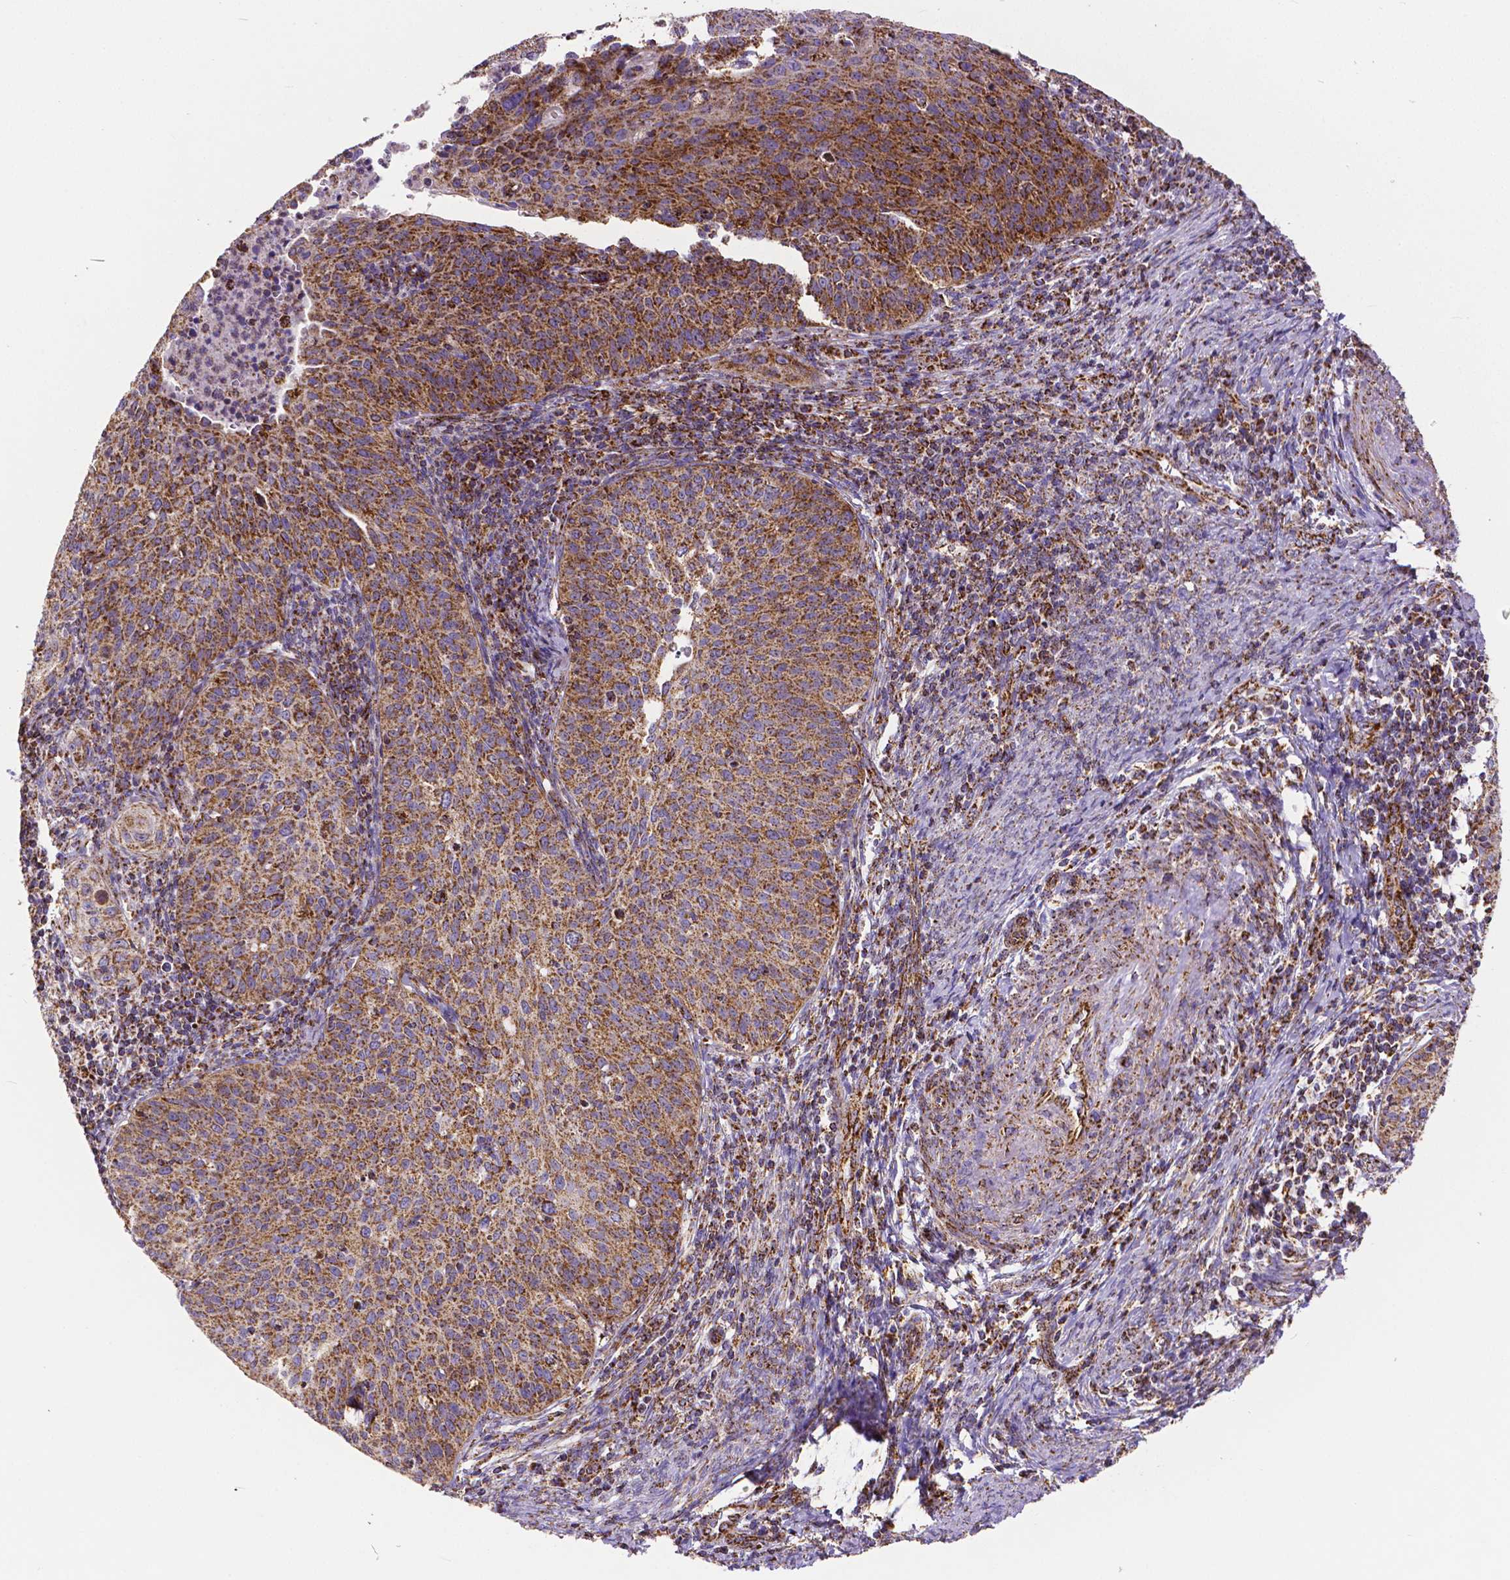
{"staining": {"intensity": "strong", "quantity": ">75%", "location": "cytoplasmic/membranous"}, "tissue": "cervical cancer", "cell_type": "Tumor cells", "image_type": "cancer", "snomed": [{"axis": "morphology", "description": "Squamous cell carcinoma, NOS"}, {"axis": "topography", "description": "Cervix"}], "caption": "Cervical cancer (squamous cell carcinoma) stained for a protein (brown) demonstrates strong cytoplasmic/membranous positive positivity in about >75% of tumor cells.", "gene": "MACC1", "patient": {"sex": "female", "age": 30}}